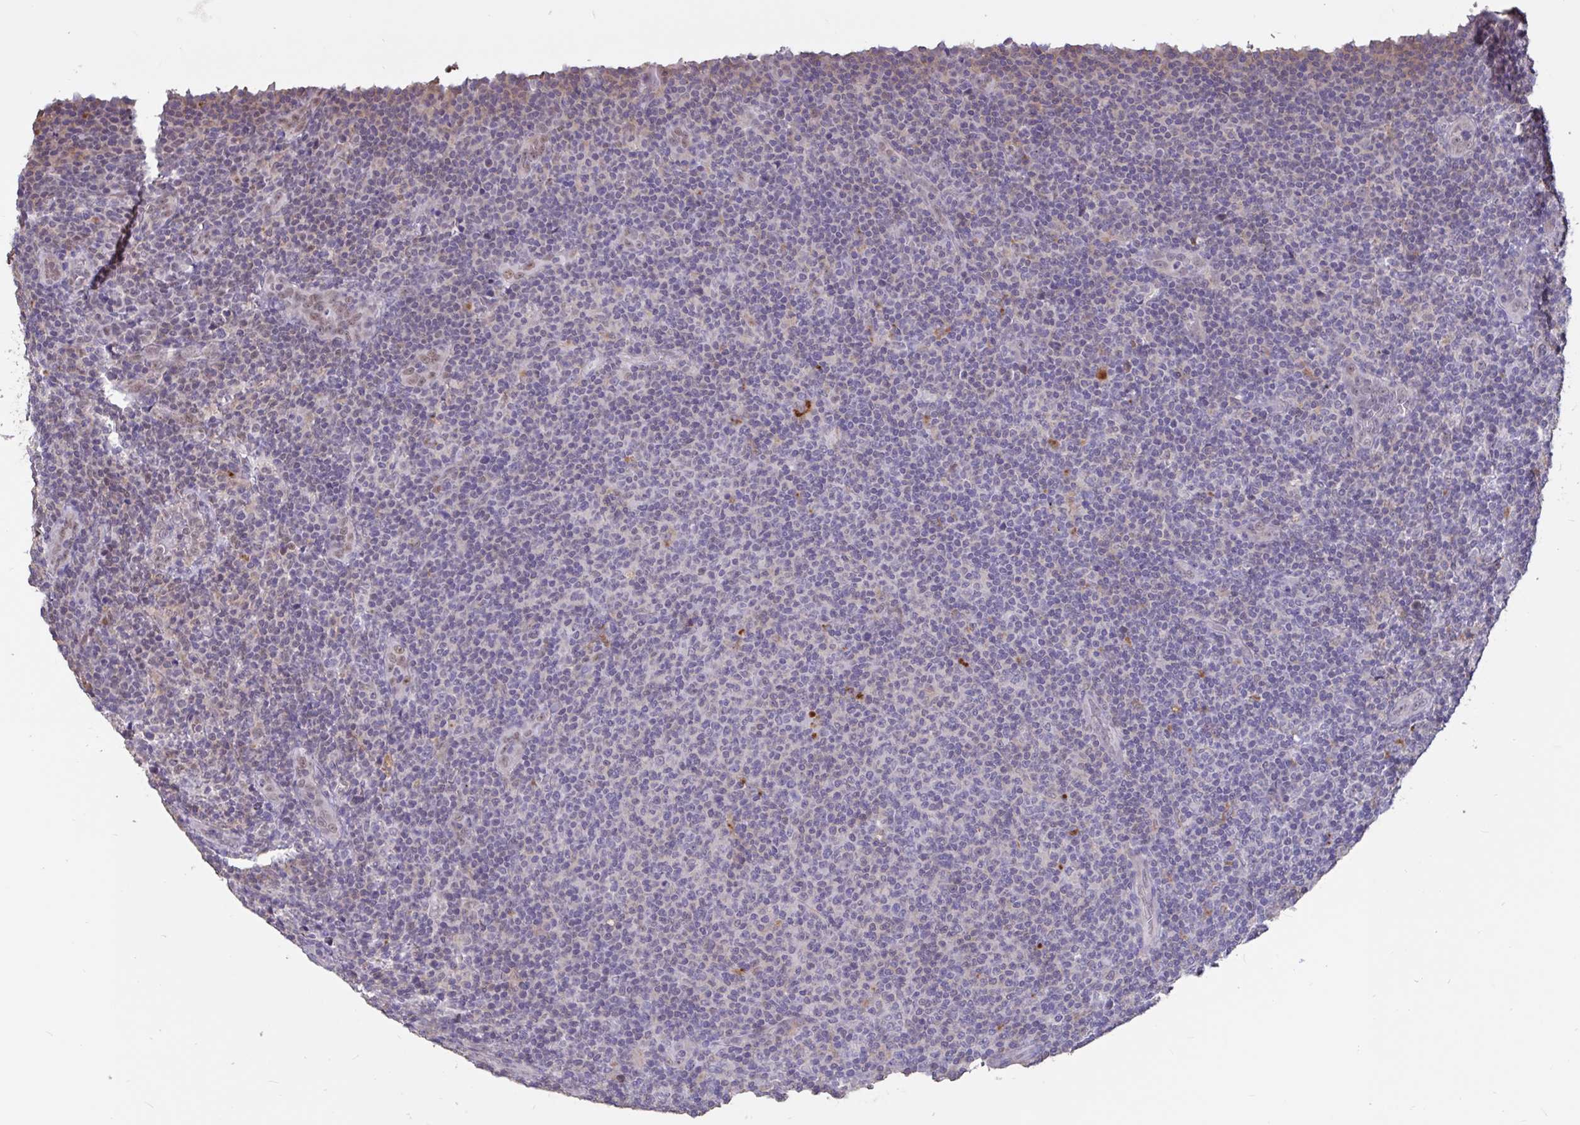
{"staining": {"intensity": "negative", "quantity": "none", "location": "none"}, "tissue": "lymphoma", "cell_type": "Tumor cells", "image_type": "cancer", "snomed": [{"axis": "morphology", "description": "Malignant lymphoma, non-Hodgkin's type, Low grade"}, {"axis": "topography", "description": "Lymph node"}], "caption": "Micrograph shows no protein expression in tumor cells of malignant lymphoma, non-Hodgkin's type (low-grade) tissue. Nuclei are stained in blue.", "gene": "DDX39A", "patient": {"sex": "male", "age": 66}}